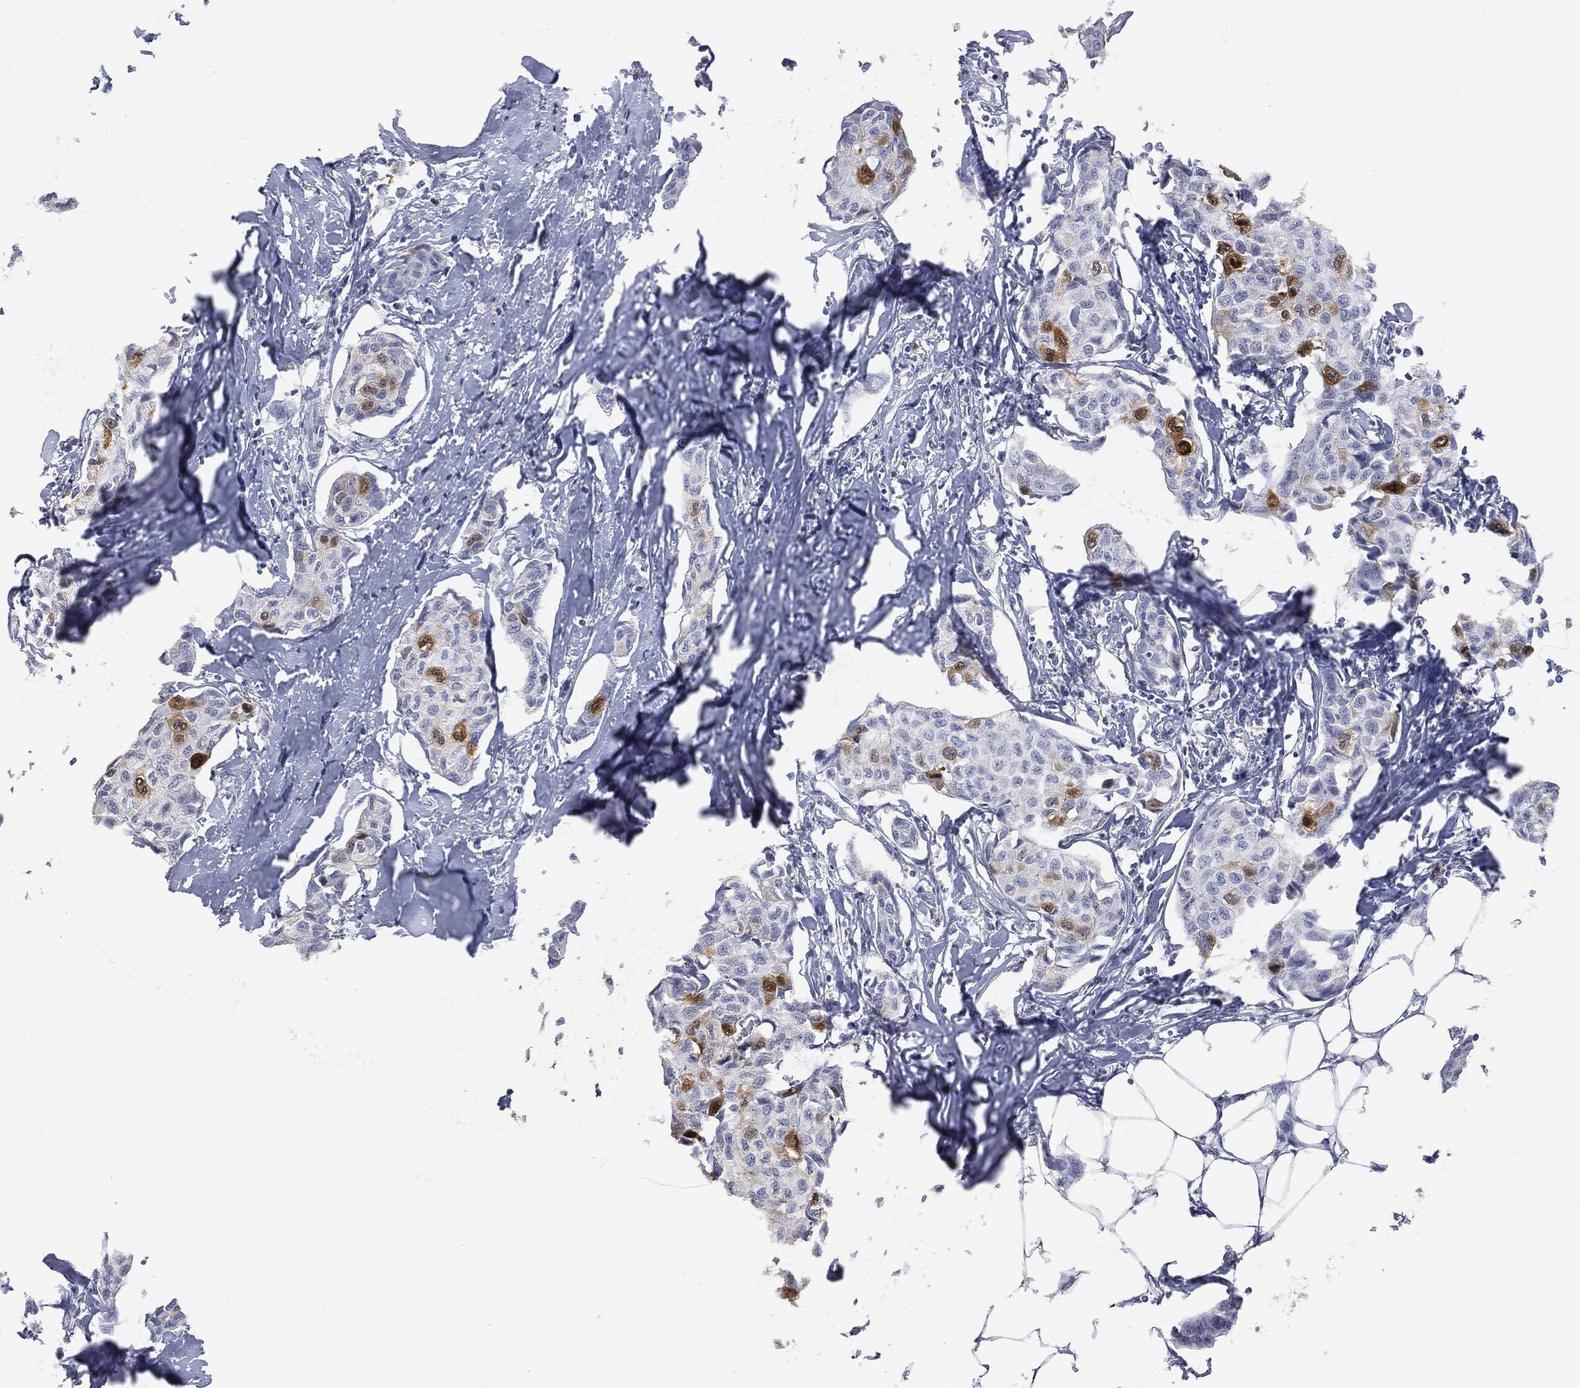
{"staining": {"intensity": "strong", "quantity": "<25%", "location": "cytoplasmic/membranous"}, "tissue": "breast cancer", "cell_type": "Tumor cells", "image_type": "cancer", "snomed": [{"axis": "morphology", "description": "Duct carcinoma"}, {"axis": "topography", "description": "Breast"}], "caption": "The micrograph exhibits a brown stain indicating the presence of a protein in the cytoplasmic/membranous of tumor cells in breast intraductal carcinoma.", "gene": "UBE2C", "patient": {"sex": "female", "age": 80}}